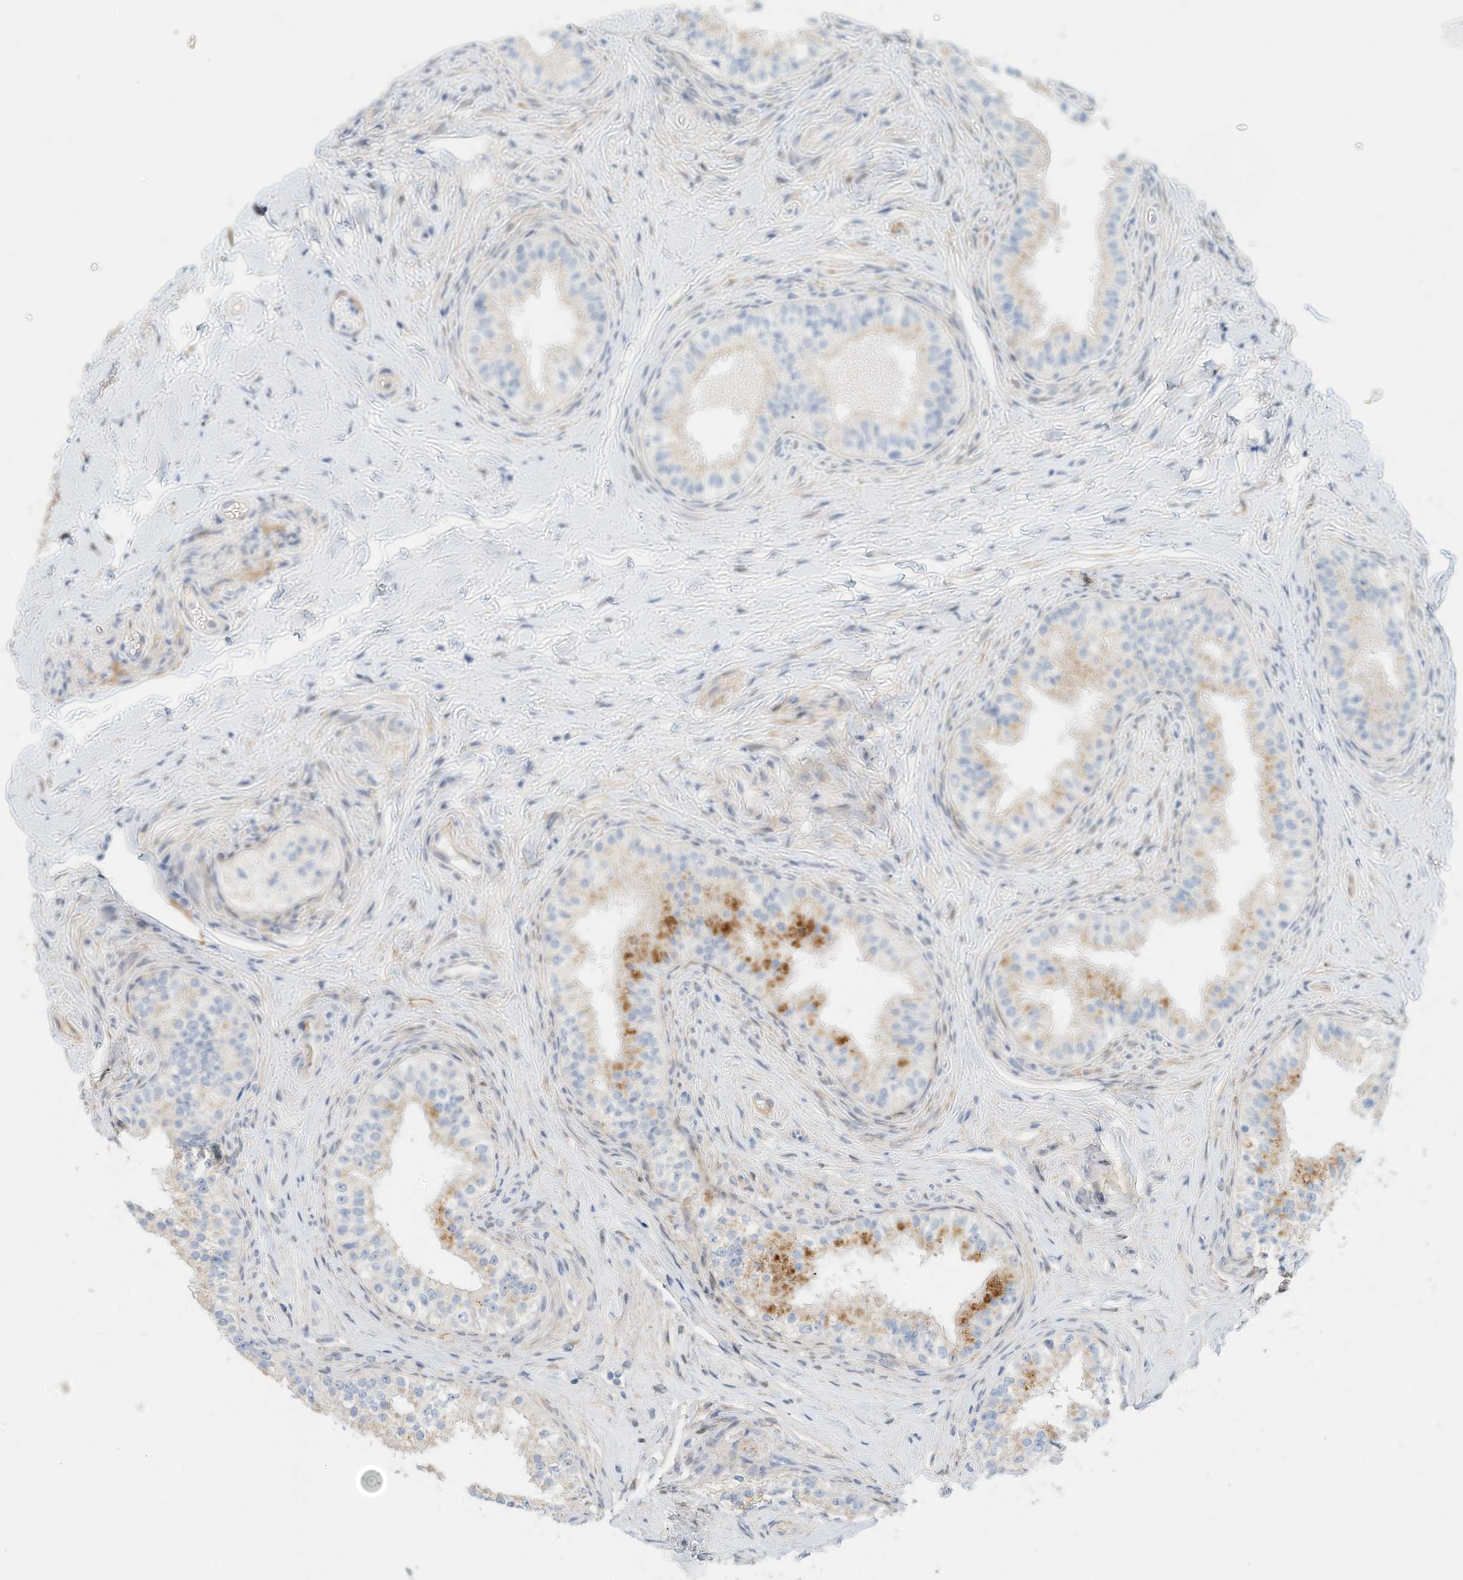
{"staining": {"intensity": "negative", "quantity": "none", "location": "none"}, "tissue": "epididymis", "cell_type": "Glandular cells", "image_type": "normal", "snomed": [{"axis": "morphology", "description": "Normal tissue, NOS"}, {"axis": "topography", "description": "Epididymis"}], "caption": "IHC photomicrograph of normal epididymis stained for a protein (brown), which displays no positivity in glandular cells. The staining is performed using DAB brown chromogen with nuclei counter-stained in using hematoxylin.", "gene": "ARHGAP28", "patient": {"sex": "male", "age": 49}}